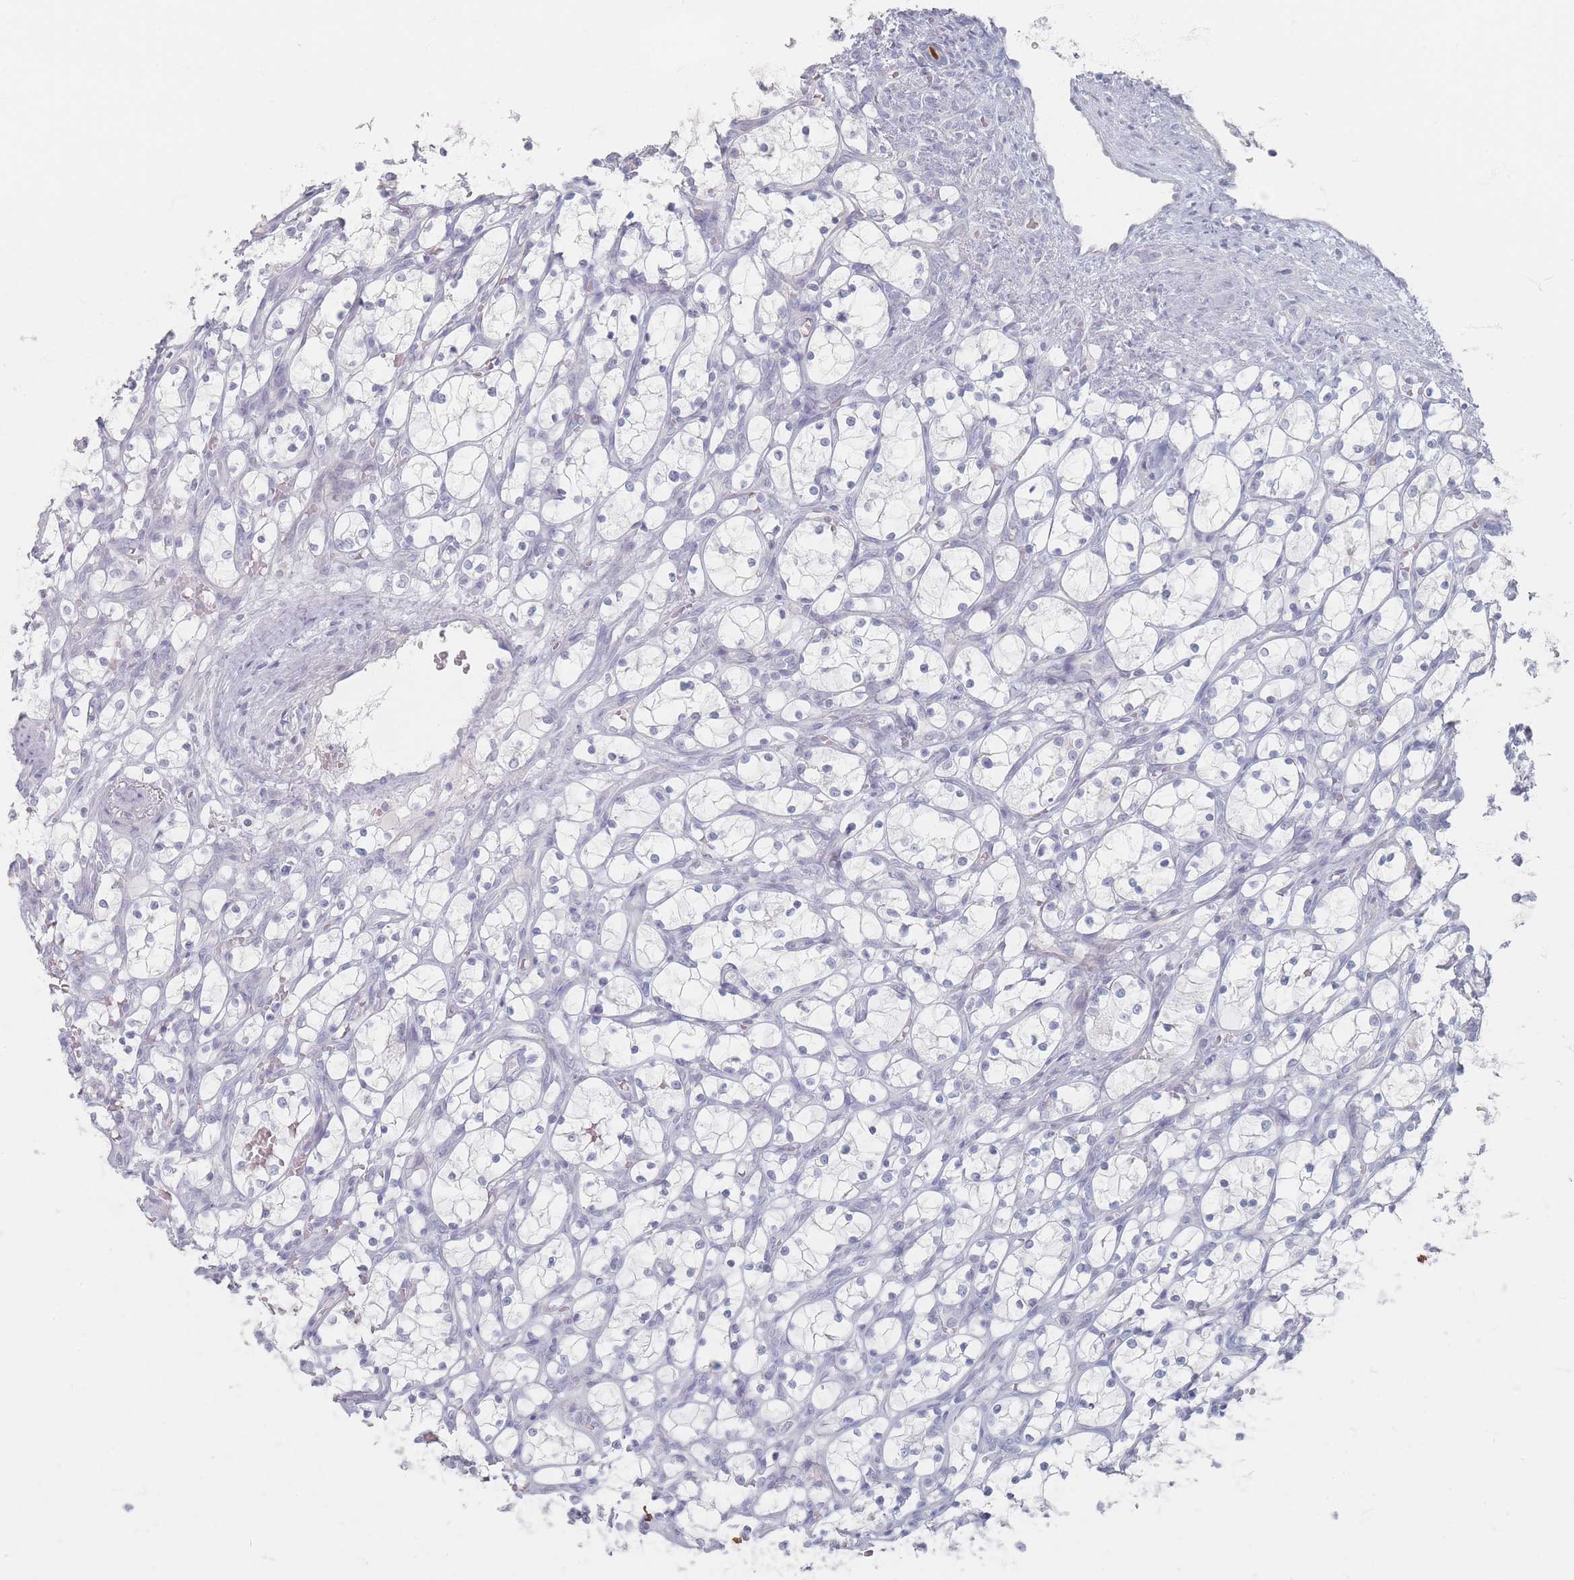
{"staining": {"intensity": "negative", "quantity": "none", "location": "none"}, "tissue": "renal cancer", "cell_type": "Tumor cells", "image_type": "cancer", "snomed": [{"axis": "morphology", "description": "Adenocarcinoma, NOS"}, {"axis": "topography", "description": "Kidney"}], "caption": "Immunohistochemistry (IHC) histopathology image of neoplastic tissue: human renal cancer (adenocarcinoma) stained with DAB (3,3'-diaminobenzidine) displays no significant protein positivity in tumor cells.", "gene": "CD37", "patient": {"sex": "female", "age": 69}}